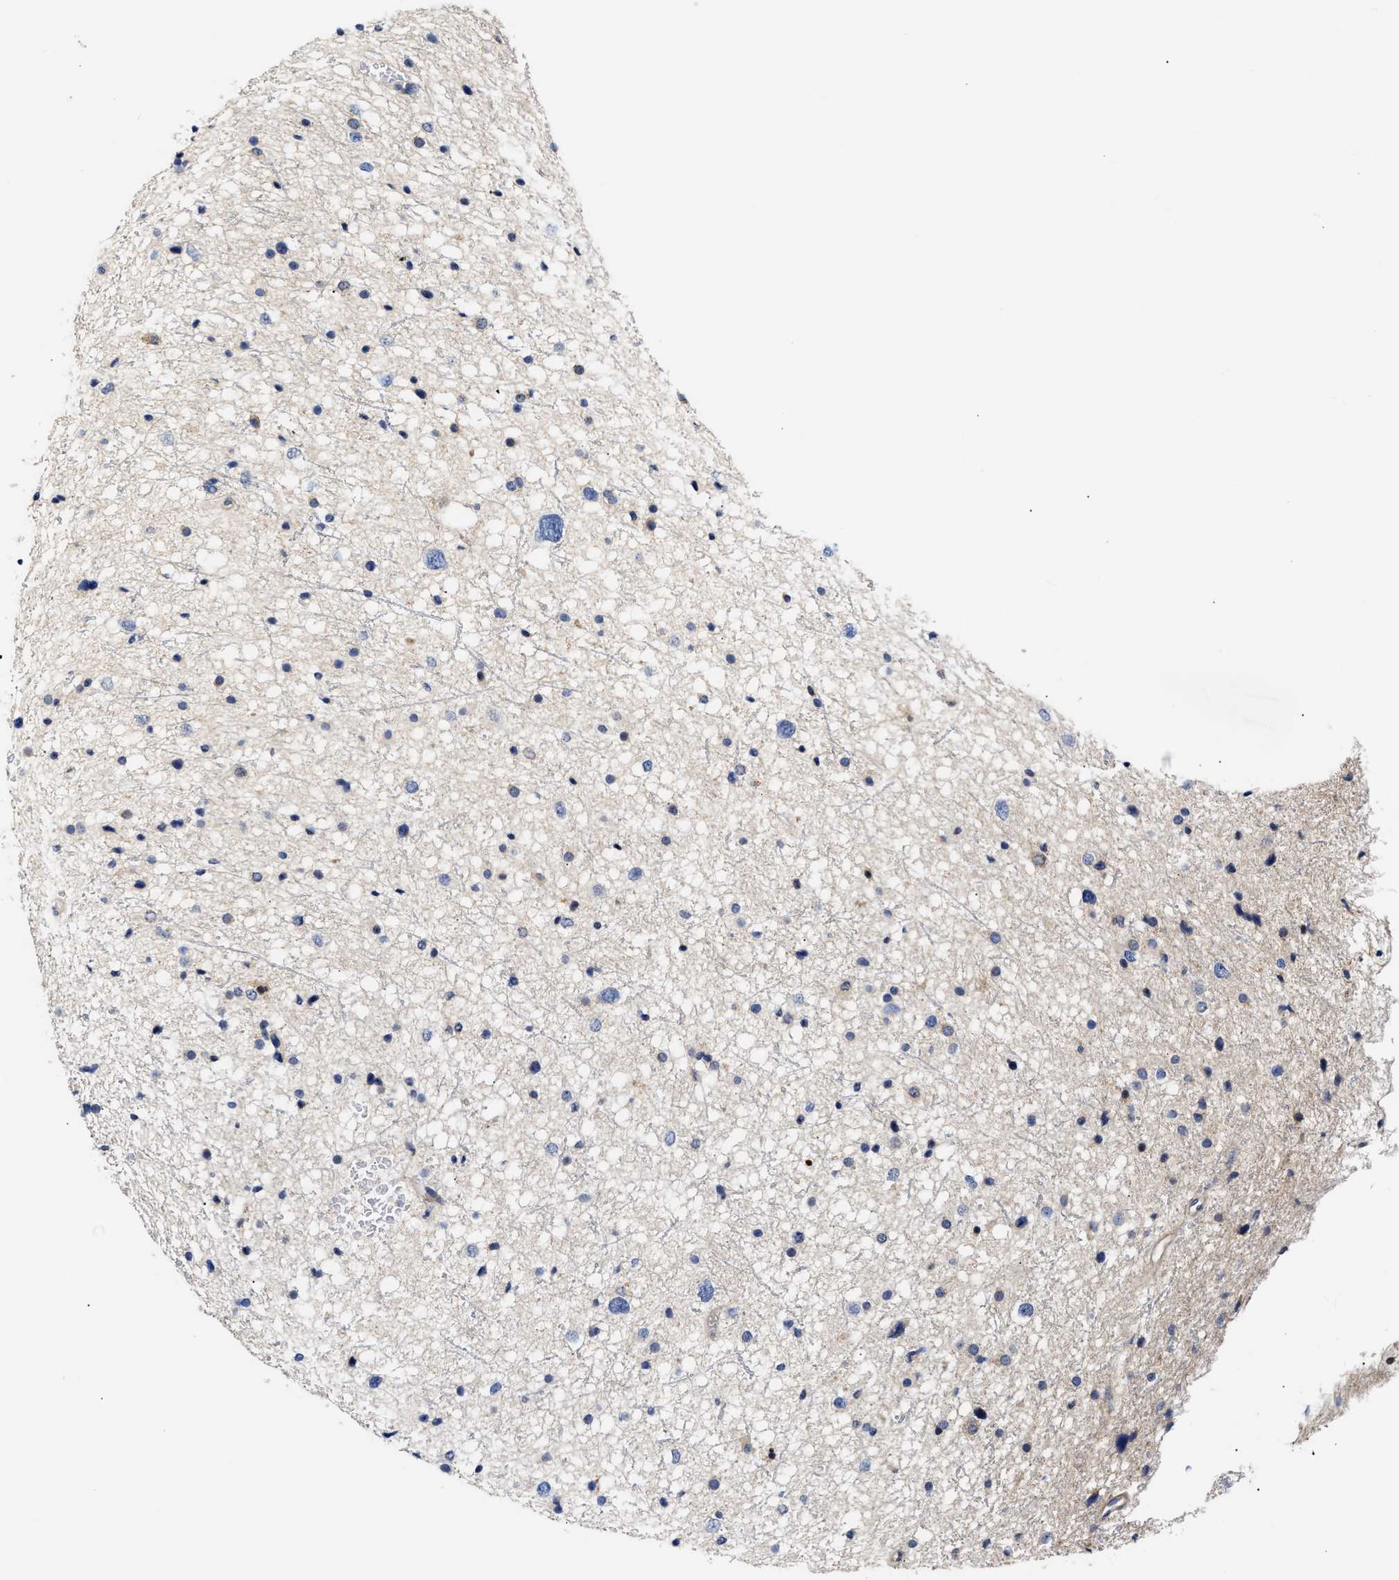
{"staining": {"intensity": "negative", "quantity": "none", "location": "none"}, "tissue": "glioma", "cell_type": "Tumor cells", "image_type": "cancer", "snomed": [{"axis": "morphology", "description": "Glioma, malignant, Low grade"}, {"axis": "topography", "description": "Brain"}], "caption": "Image shows no protein positivity in tumor cells of malignant glioma (low-grade) tissue.", "gene": "CCDC146", "patient": {"sex": "female", "age": 37}}